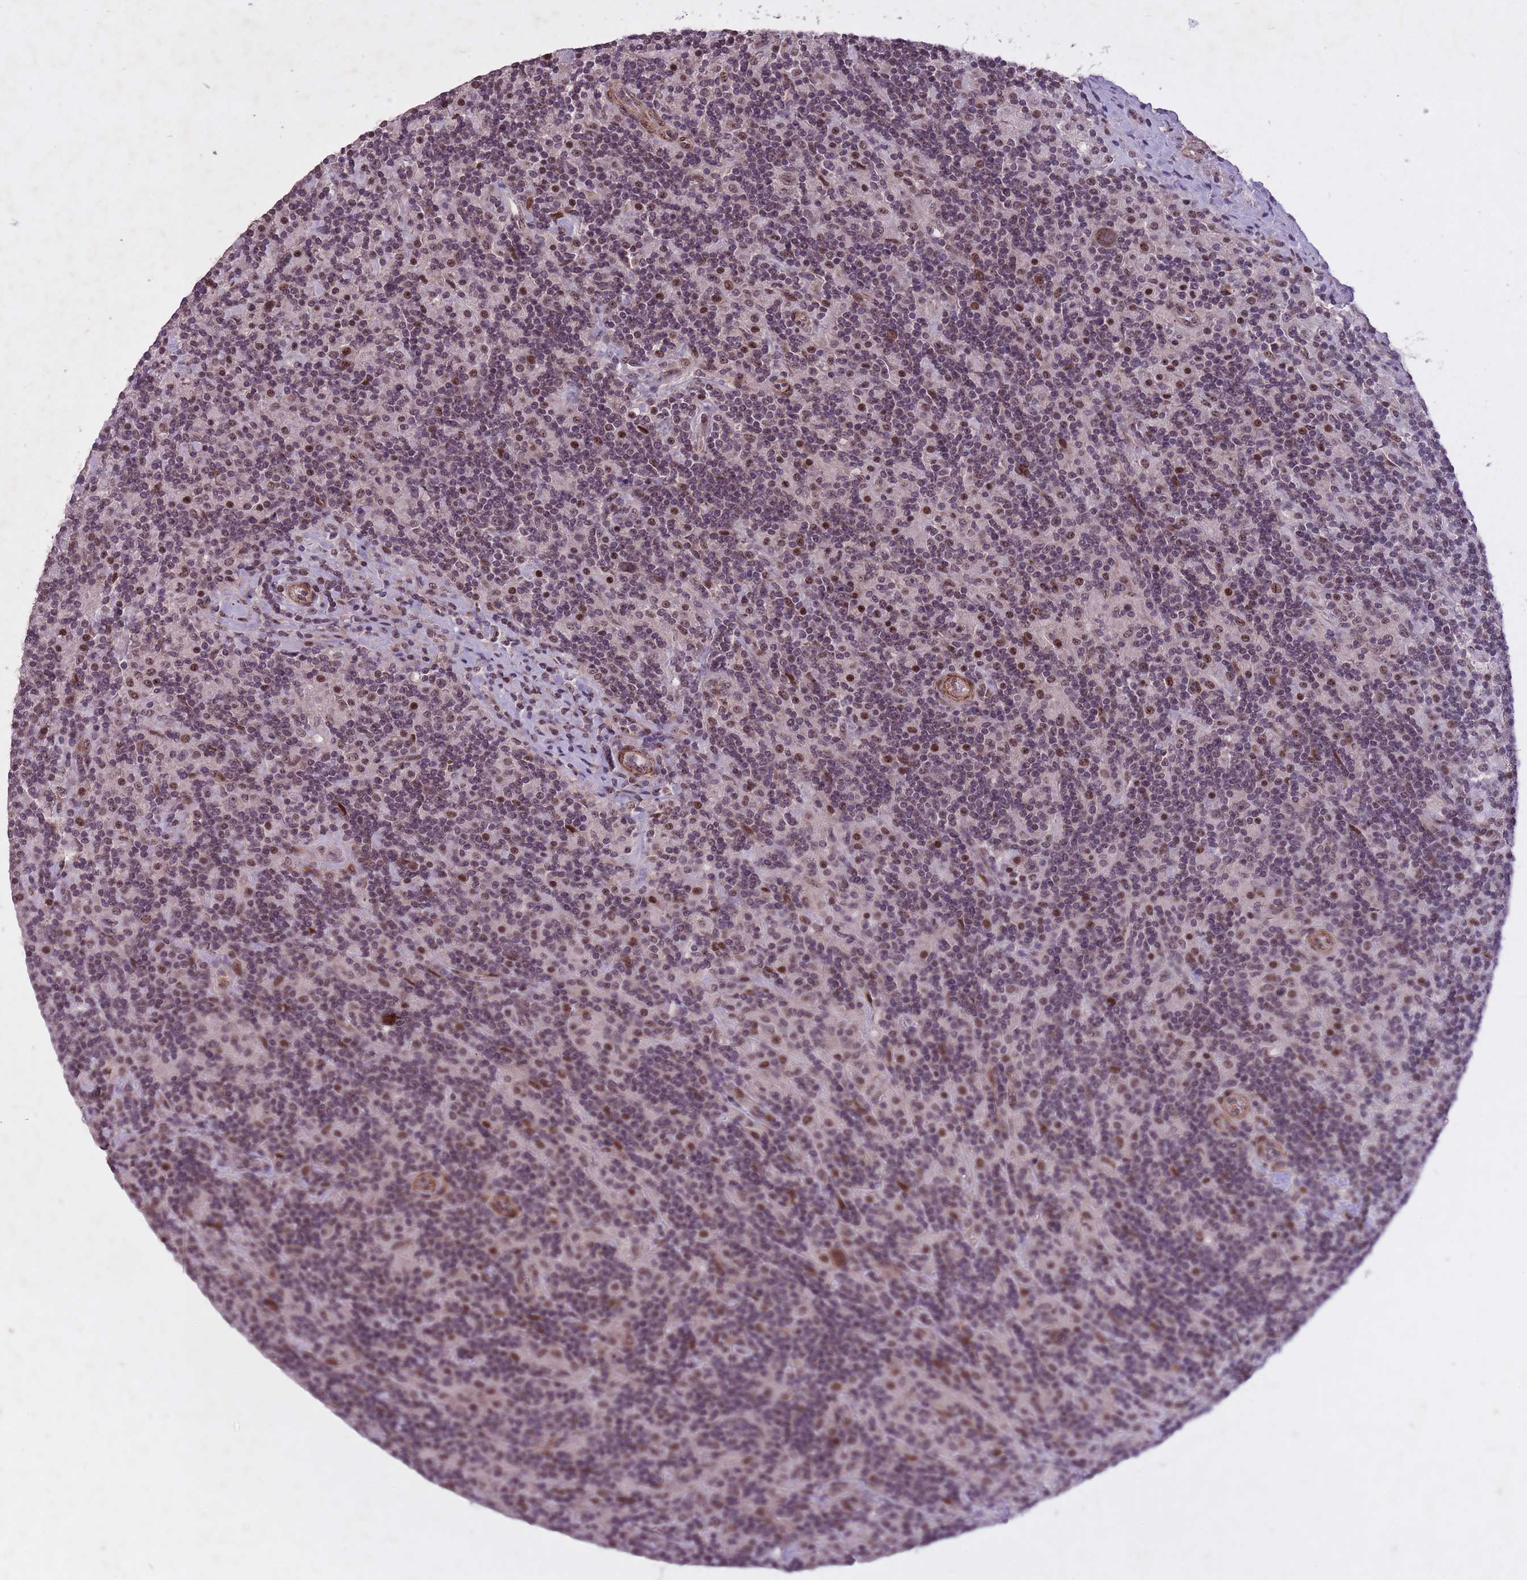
{"staining": {"intensity": "moderate", "quantity": ">75%", "location": "nuclear"}, "tissue": "lymphoma", "cell_type": "Tumor cells", "image_type": "cancer", "snomed": [{"axis": "morphology", "description": "Hodgkin's disease, NOS"}, {"axis": "topography", "description": "Lymph node"}], "caption": "IHC histopathology image of neoplastic tissue: human lymphoma stained using IHC shows medium levels of moderate protein expression localized specifically in the nuclear of tumor cells, appearing as a nuclear brown color.", "gene": "CBX6", "patient": {"sex": "male", "age": 70}}